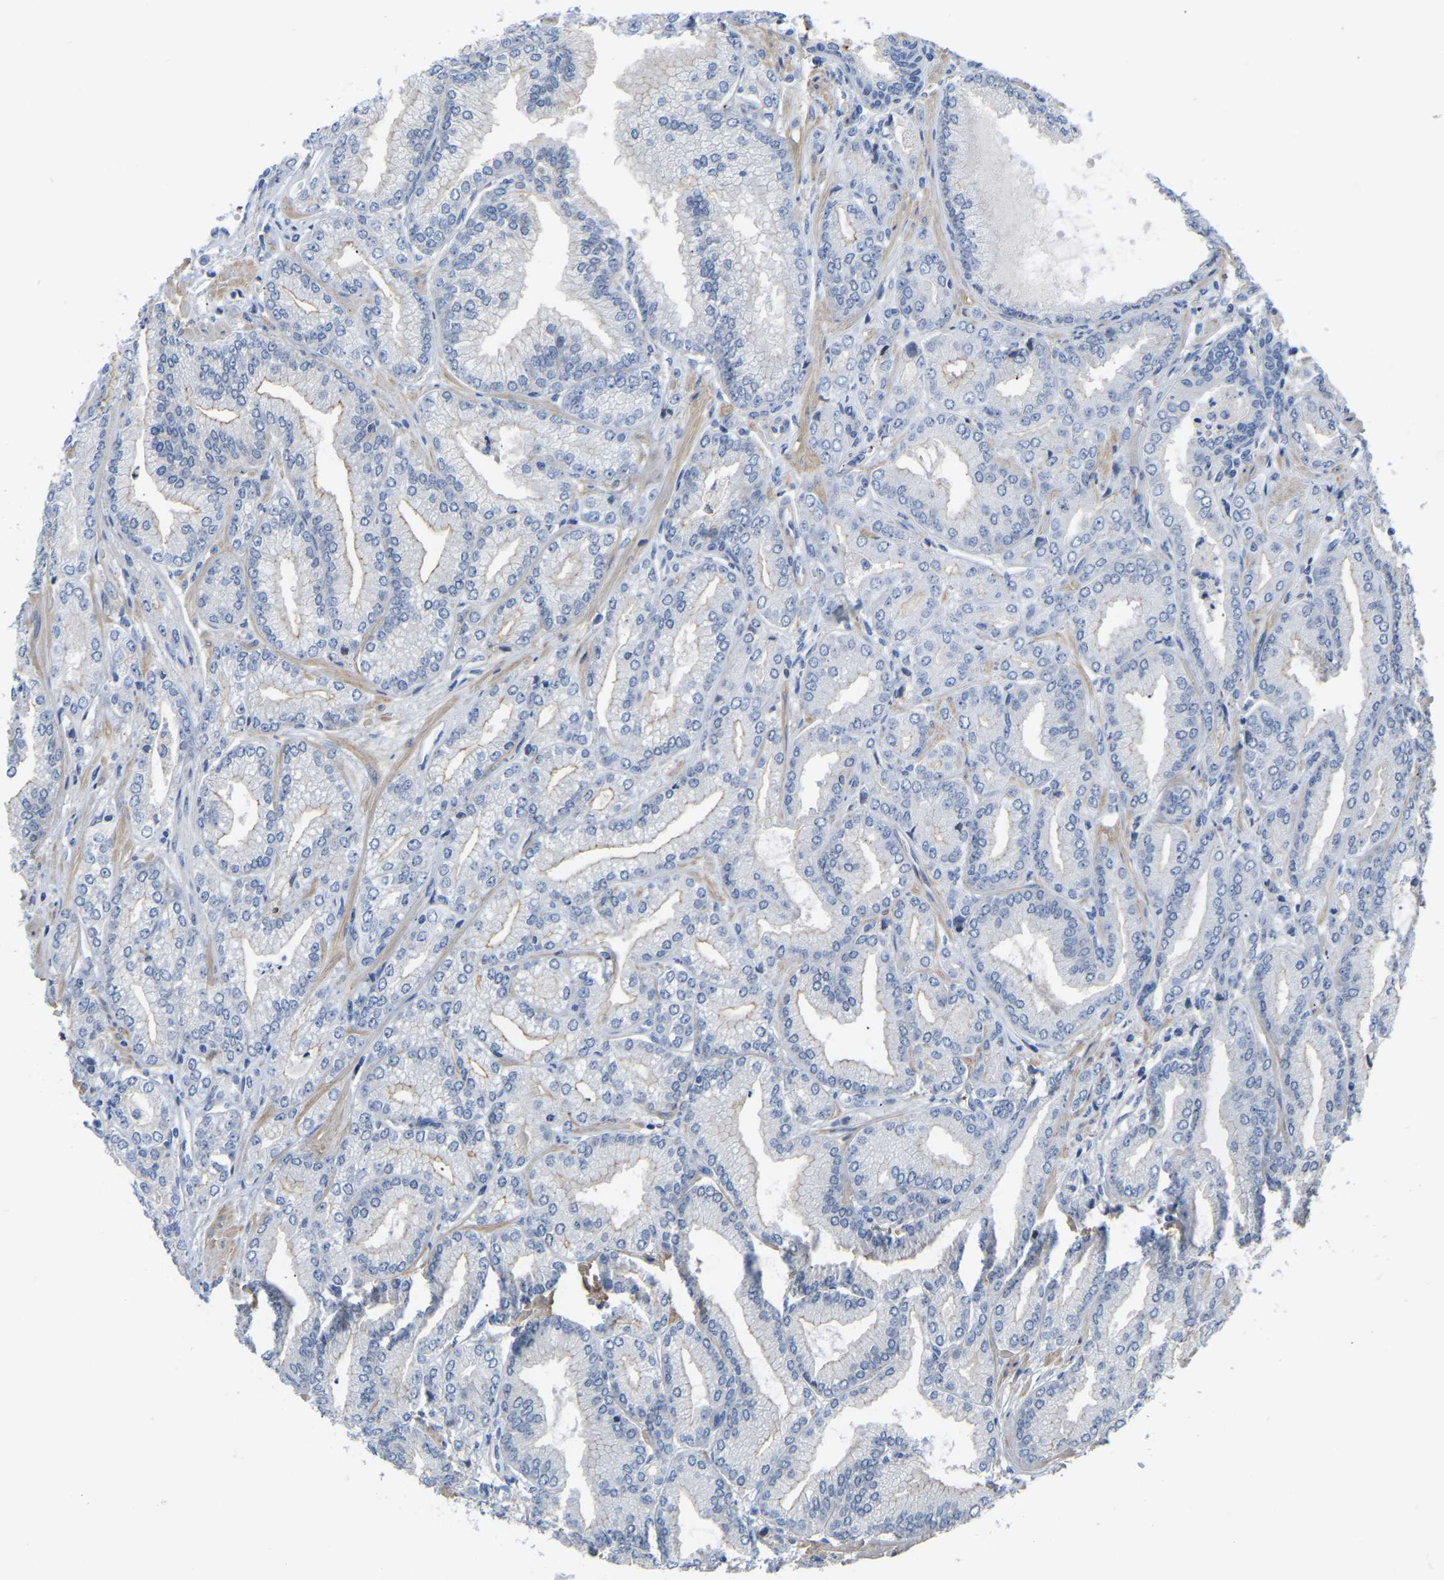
{"staining": {"intensity": "weak", "quantity": "25%-75%", "location": "cytoplasmic/membranous"}, "tissue": "prostate cancer", "cell_type": "Tumor cells", "image_type": "cancer", "snomed": [{"axis": "morphology", "description": "Adenocarcinoma, Low grade"}, {"axis": "topography", "description": "Prostate"}], "caption": "A low amount of weak cytoplasmic/membranous expression is identified in approximately 25%-75% of tumor cells in prostate cancer (adenocarcinoma (low-grade)) tissue.", "gene": "ZNF449", "patient": {"sex": "male", "age": 52}}